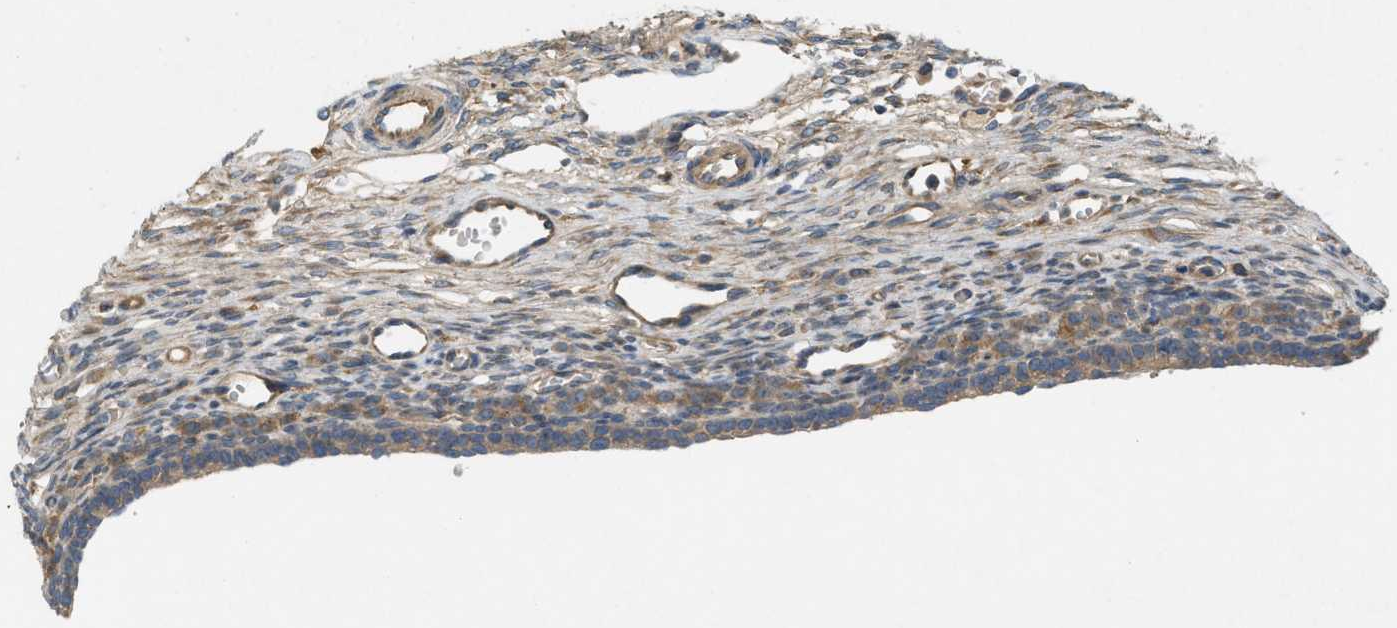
{"staining": {"intensity": "weak", "quantity": "<25%", "location": "cytoplasmic/membranous"}, "tissue": "ovary", "cell_type": "Ovarian stroma cells", "image_type": "normal", "snomed": [{"axis": "morphology", "description": "Normal tissue, NOS"}, {"axis": "topography", "description": "Ovary"}], "caption": "Ovary was stained to show a protein in brown. There is no significant staining in ovarian stroma cells. (DAB immunohistochemistry with hematoxylin counter stain).", "gene": "ADCY6", "patient": {"sex": "female", "age": 33}}